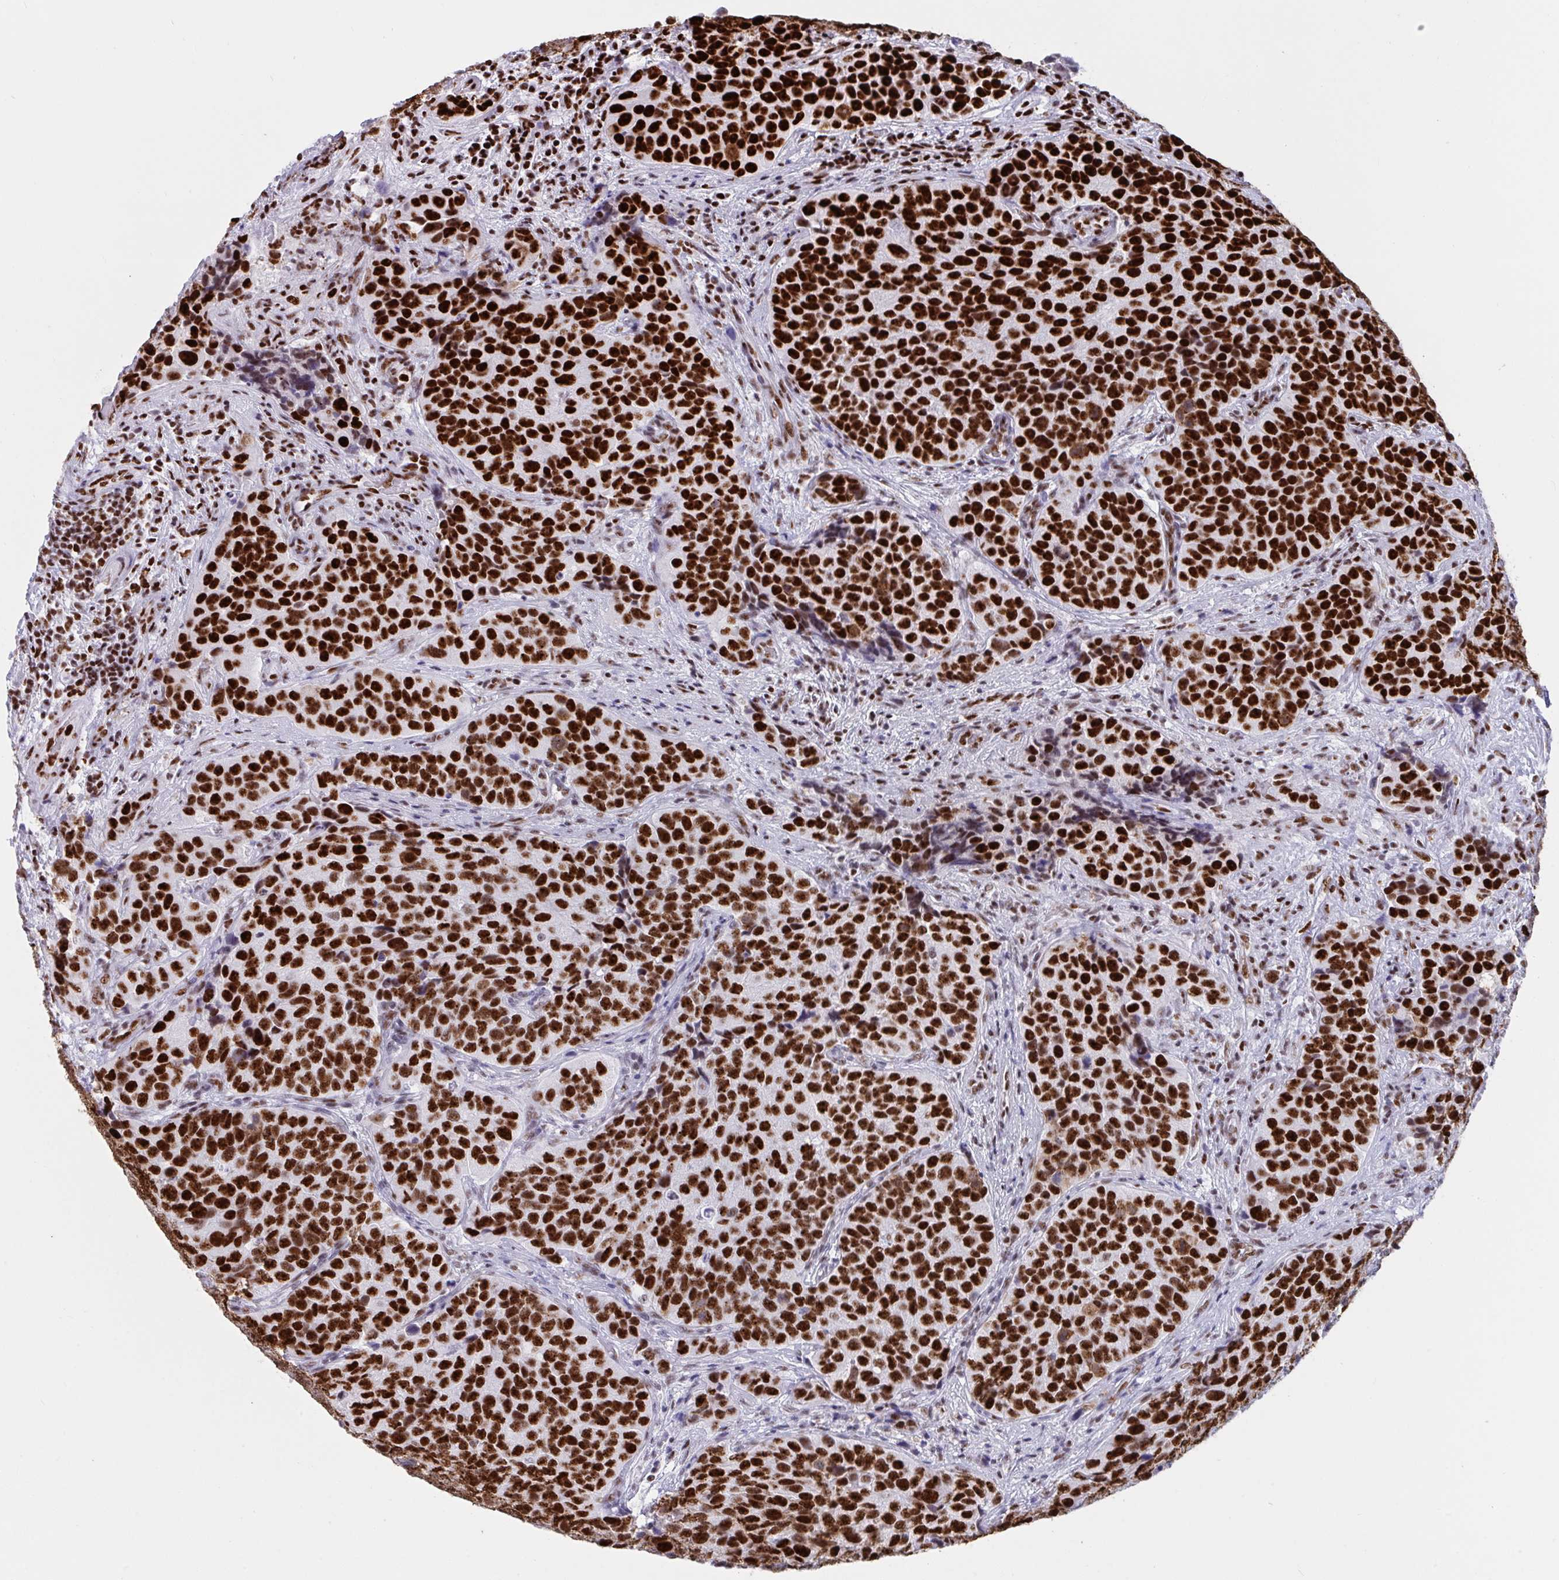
{"staining": {"intensity": "strong", "quantity": ">75%", "location": "nuclear"}, "tissue": "urothelial cancer", "cell_type": "Tumor cells", "image_type": "cancer", "snomed": [{"axis": "morphology", "description": "Urothelial carcinoma, NOS"}, {"axis": "topography", "description": "Urinary bladder"}], "caption": "Strong nuclear positivity for a protein is present in about >75% of tumor cells of transitional cell carcinoma using immunohistochemistry.", "gene": "IKZF2", "patient": {"sex": "male", "age": 52}}